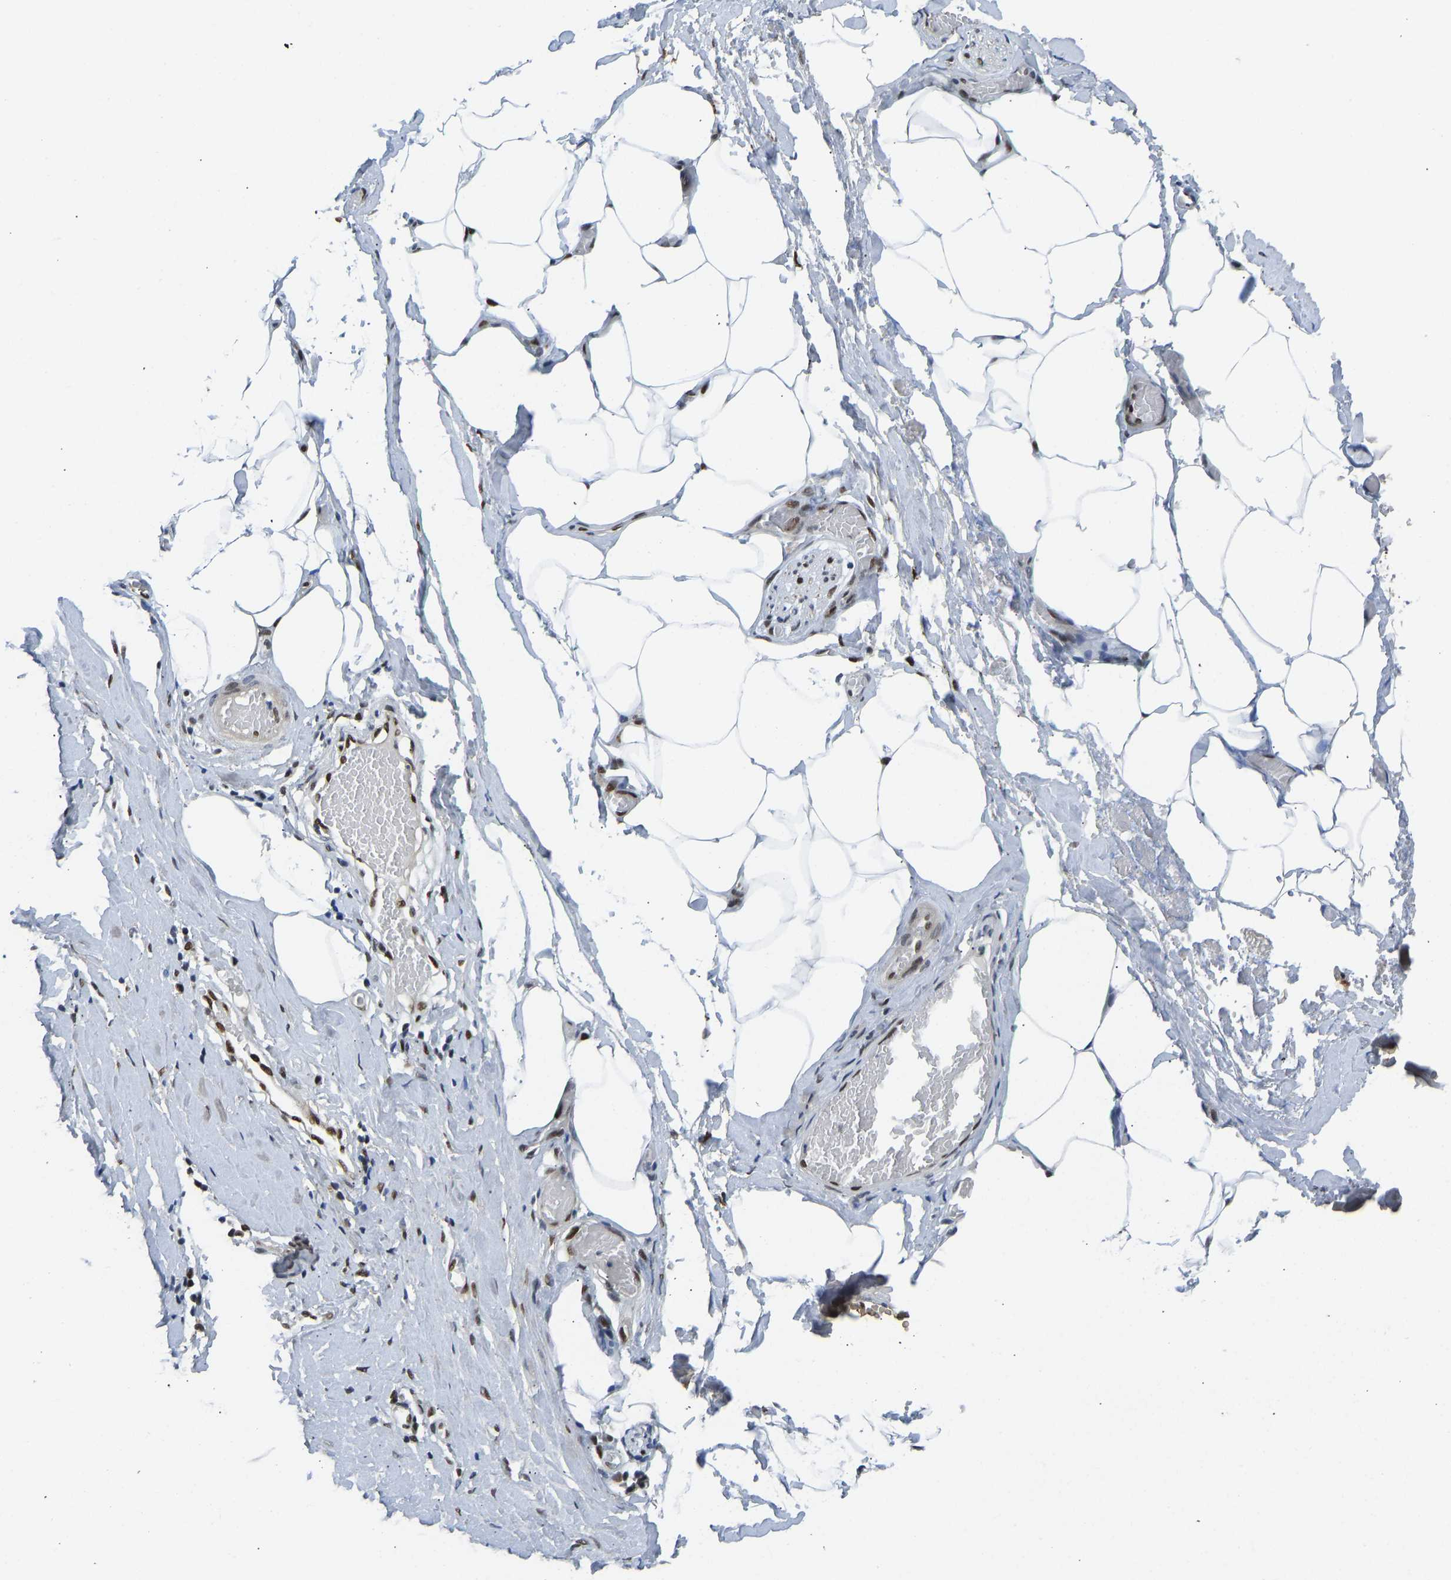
{"staining": {"intensity": "strong", "quantity": ">75%", "location": "nuclear"}, "tissue": "adipose tissue", "cell_type": "Adipocytes", "image_type": "normal", "snomed": [{"axis": "morphology", "description": "Normal tissue, NOS"}, {"axis": "morphology", "description": "Adenocarcinoma, NOS"}, {"axis": "topography", "description": "Colon"}, {"axis": "topography", "description": "Peripheral nerve tissue"}], "caption": "The micrograph displays immunohistochemical staining of unremarkable adipose tissue. There is strong nuclear positivity is identified in about >75% of adipocytes. (DAB (3,3'-diaminobenzidine) IHC with brightfield microscopy, high magnification).", "gene": "FOXK1", "patient": {"sex": "male", "age": 14}}